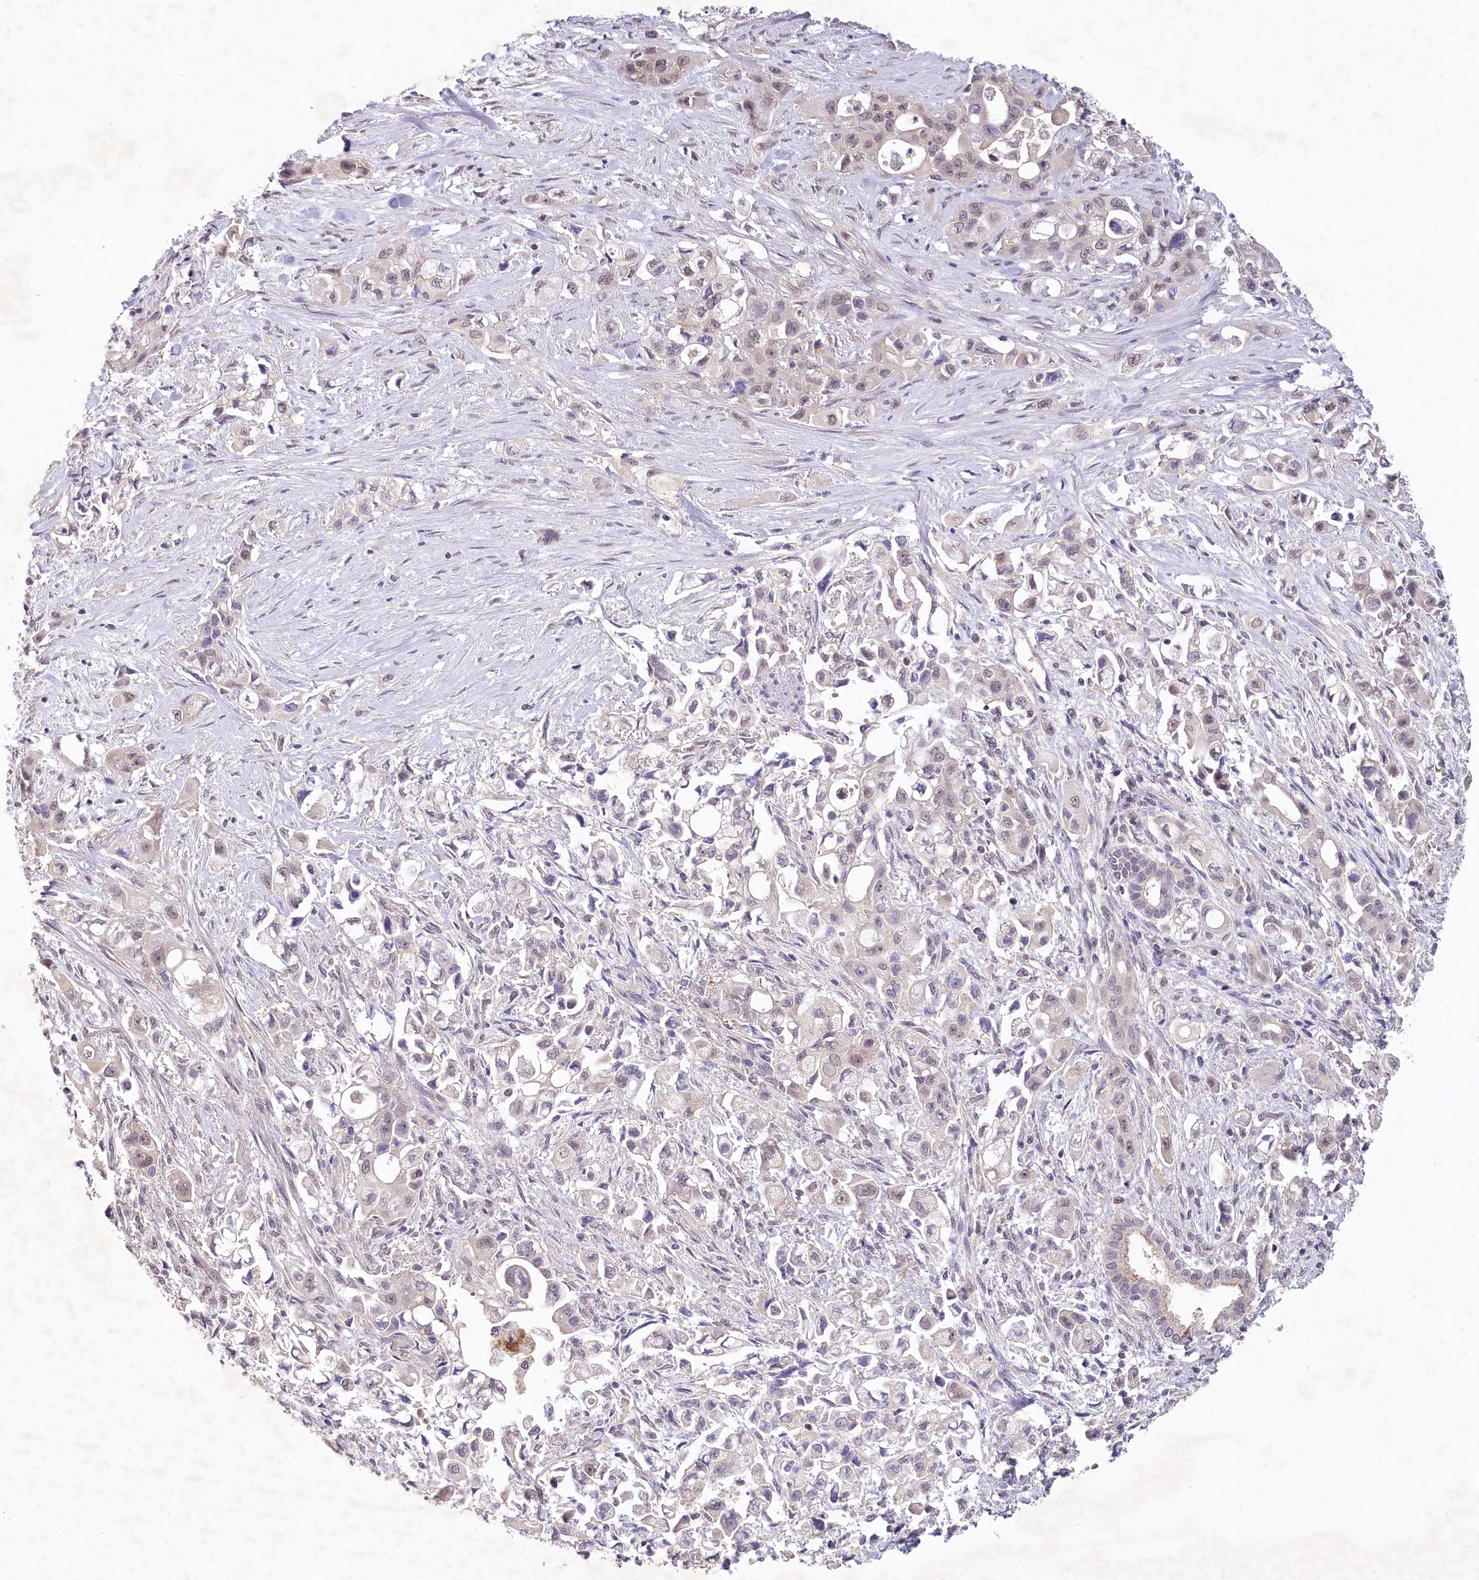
{"staining": {"intensity": "weak", "quantity": "<25%", "location": "nuclear"}, "tissue": "pancreatic cancer", "cell_type": "Tumor cells", "image_type": "cancer", "snomed": [{"axis": "morphology", "description": "Adenocarcinoma, NOS"}, {"axis": "topography", "description": "Pancreas"}], "caption": "Immunohistochemical staining of pancreatic adenocarcinoma displays no significant positivity in tumor cells.", "gene": "AMTN", "patient": {"sex": "female", "age": 66}}